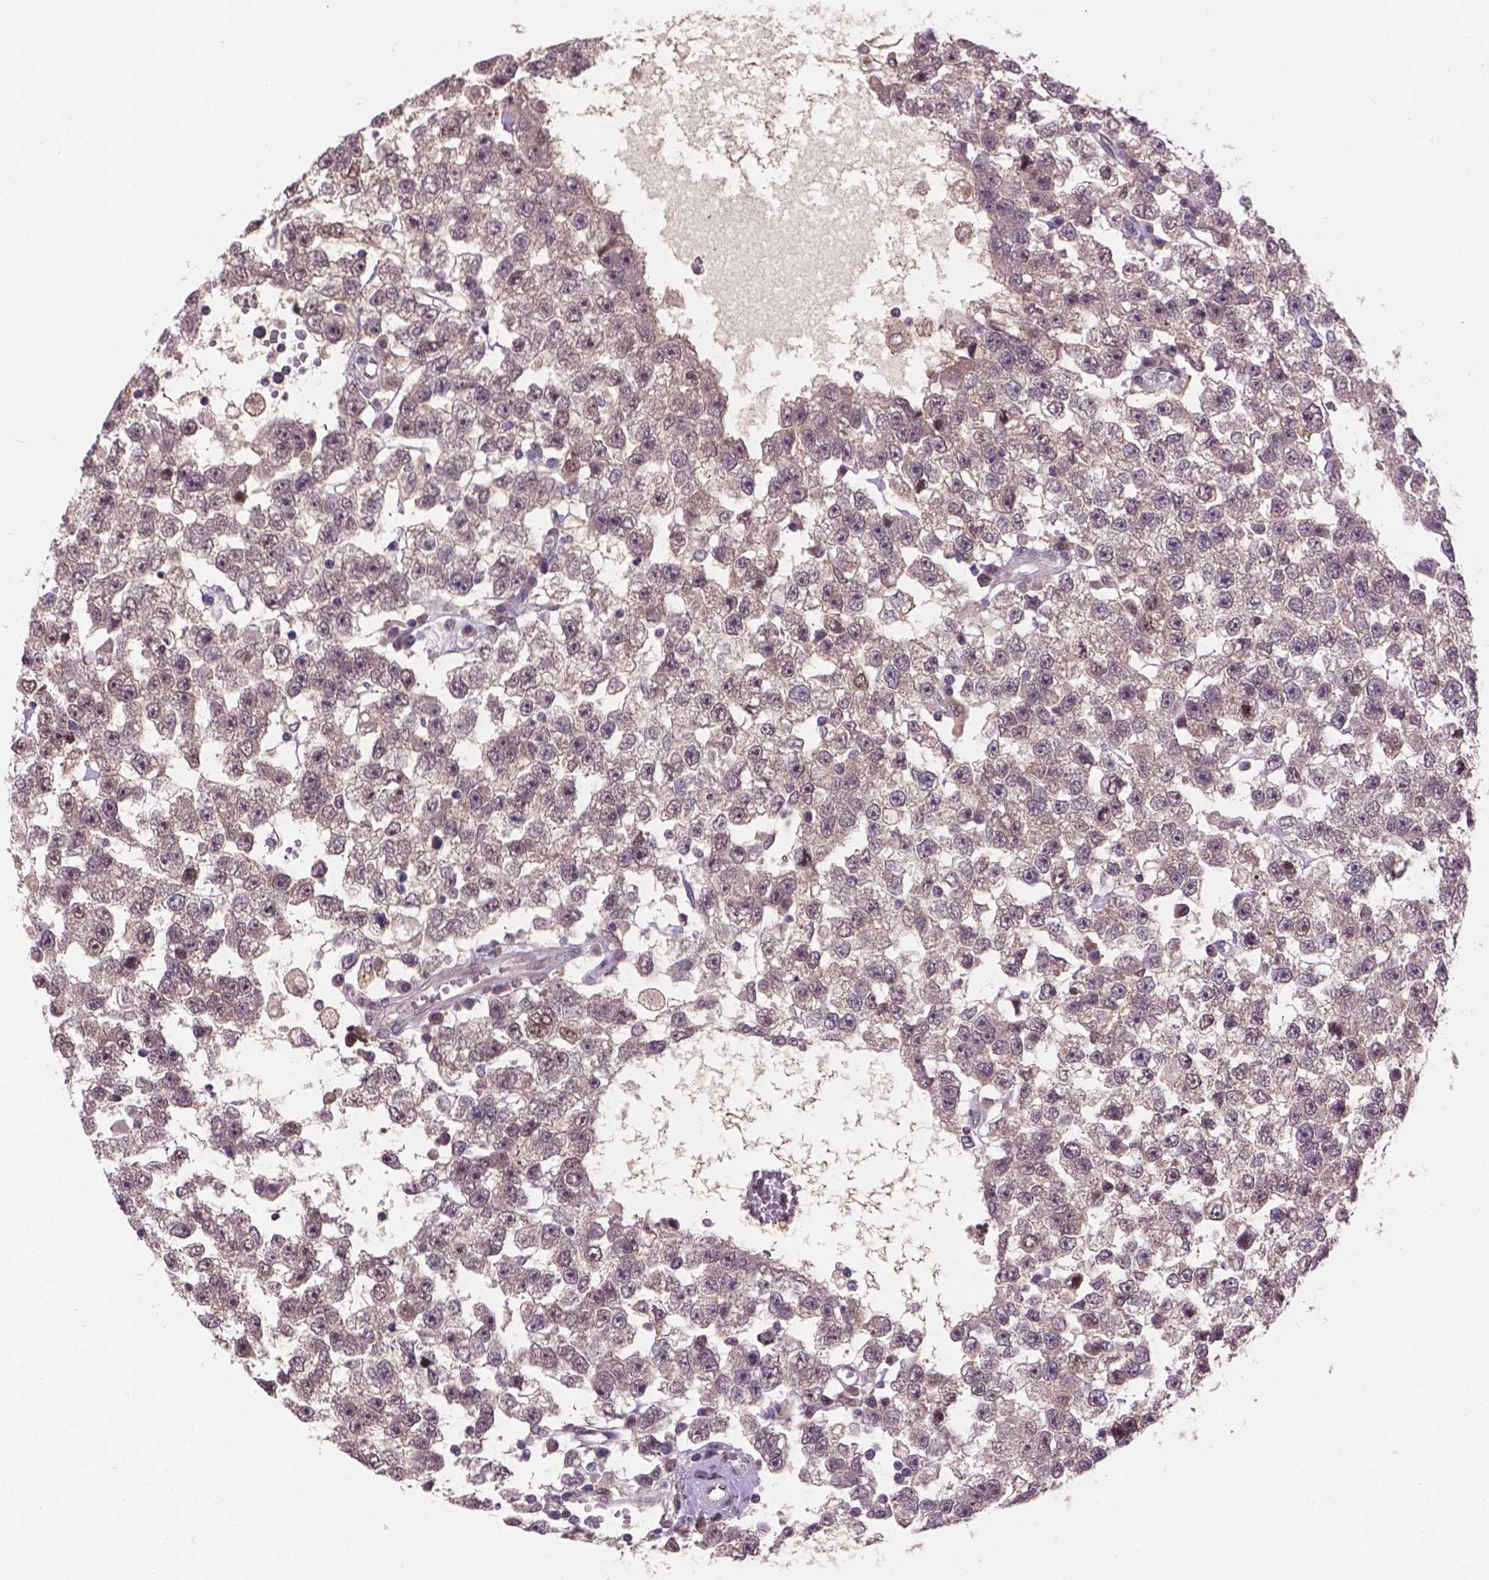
{"staining": {"intensity": "weak", "quantity": ">75%", "location": "nuclear"}, "tissue": "testis cancer", "cell_type": "Tumor cells", "image_type": "cancer", "snomed": [{"axis": "morphology", "description": "Seminoma, NOS"}, {"axis": "topography", "description": "Testis"}], "caption": "Tumor cells demonstrate weak nuclear positivity in approximately >75% of cells in testis seminoma.", "gene": "IRF6", "patient": {"sex": "male", "age": 34}}